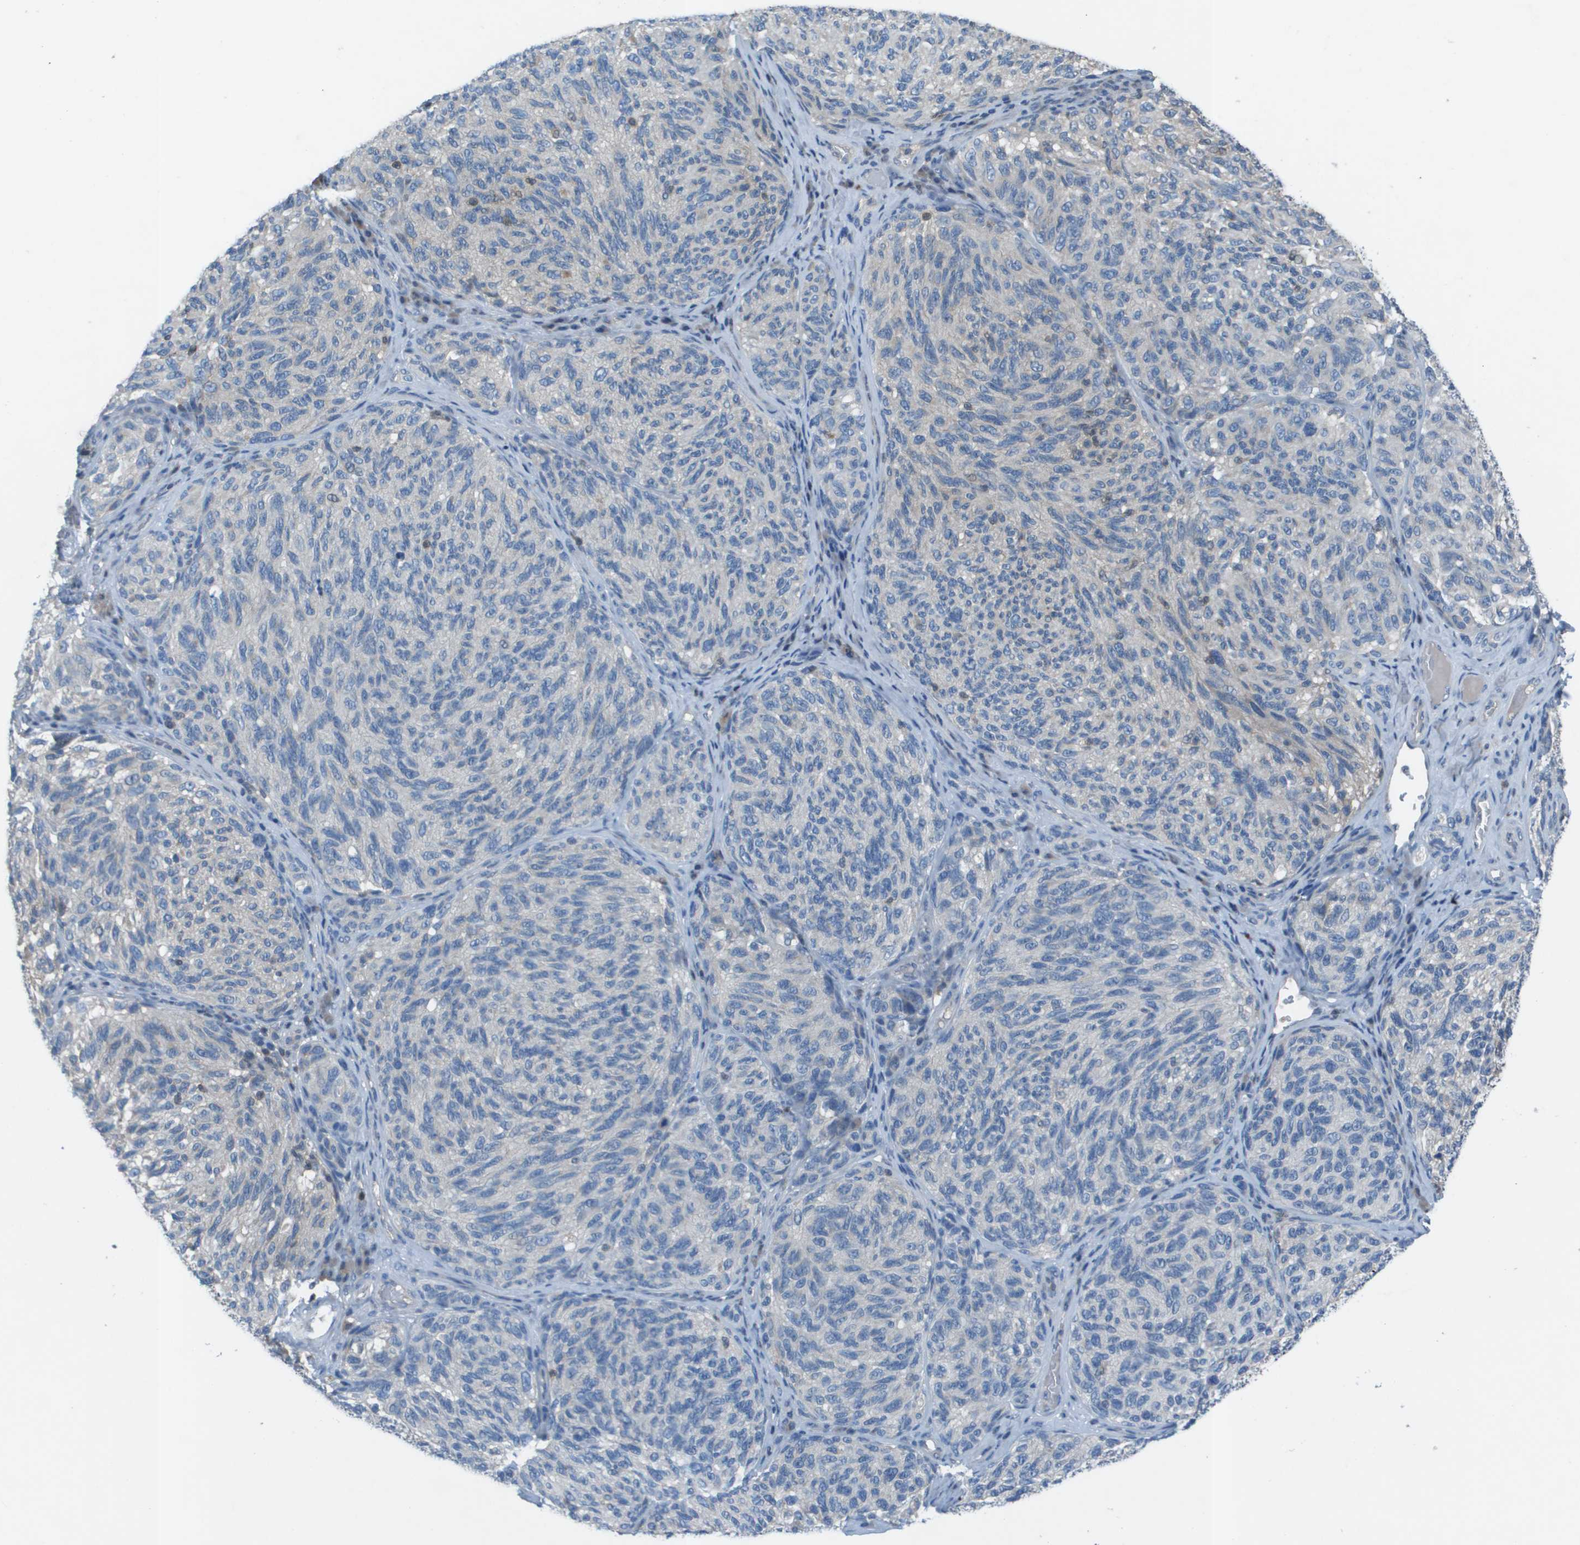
{"staining": {"intensity": "negative", "quantity": "none", "location": "none"}, "tissue": "melanoma", "cell_type": "Tumor cells", "image_type": "cancer", "snomed": [{"axis": "morphology", "description": "Malignant melanoma, NOS"}, {"axis": "topography", "description": "Skin"}], "caption": "Human malignant melanoma stained for a protein using immunohistochemistry (IHC) demonstrates no expression in tumor cells.", "gene": "CAMK4", "patient": {"sex": "female", "age": 73}}